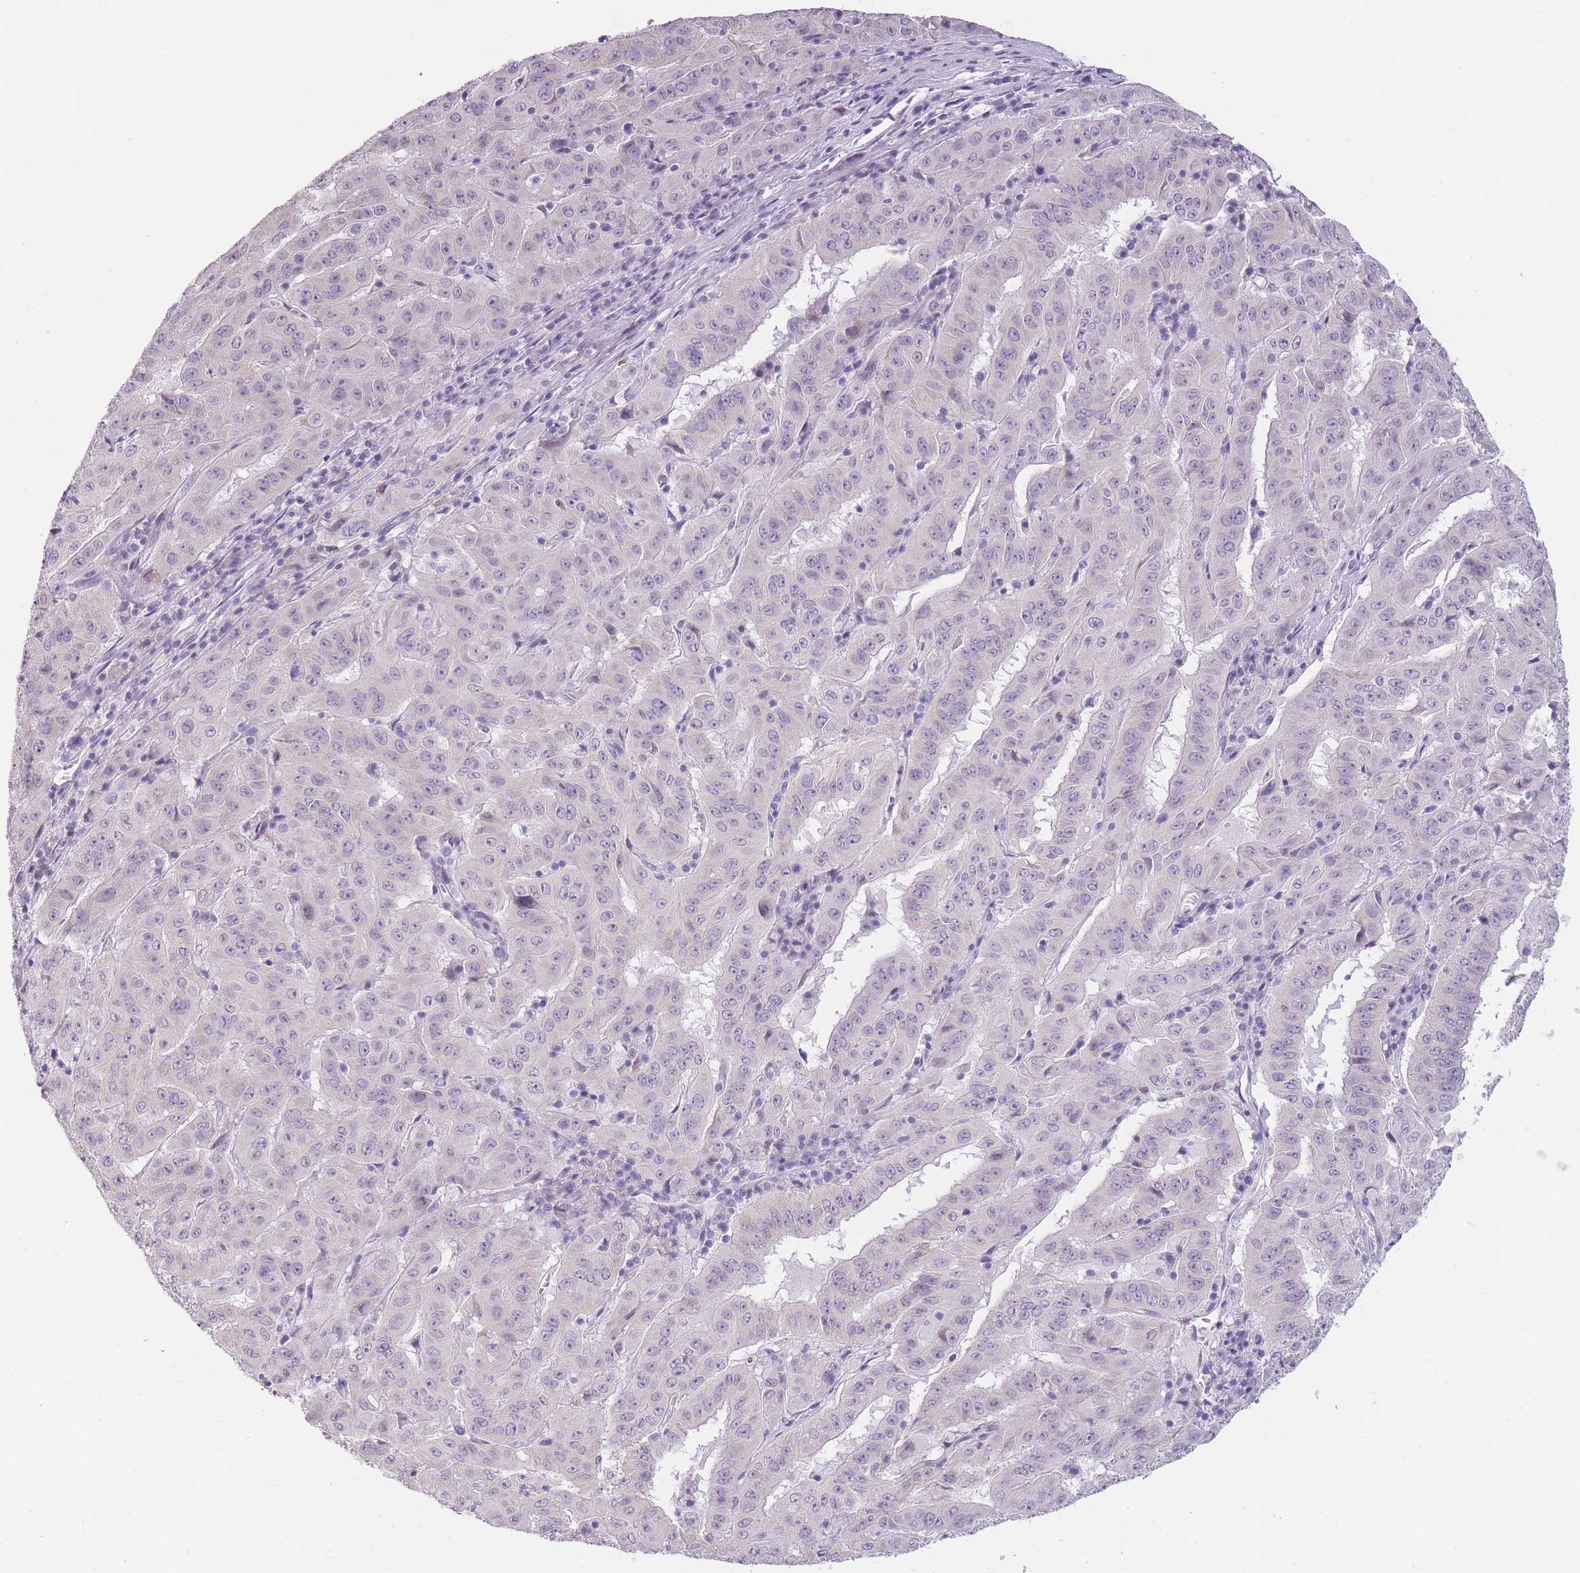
{"staining": {"intensity": "negative", "quantity": "none", "location": "none"}, "tissue": "pancreatic cancer", "cell_type": "Tumor cells", "image_type": "cancer", "snomed": [{"axis": "morphology", "description": "Adenocarcinoma, NOS"}, {"axis": "topography", "description": "Pancreas"}], "caption": "Human pancreatic cancer (adenocarcinoma) stained for a protein using immunohistochemistry shows no expression in tumor cells.", "gene": "TMEM236", "patient": {"sex": "male", "age": 63}}